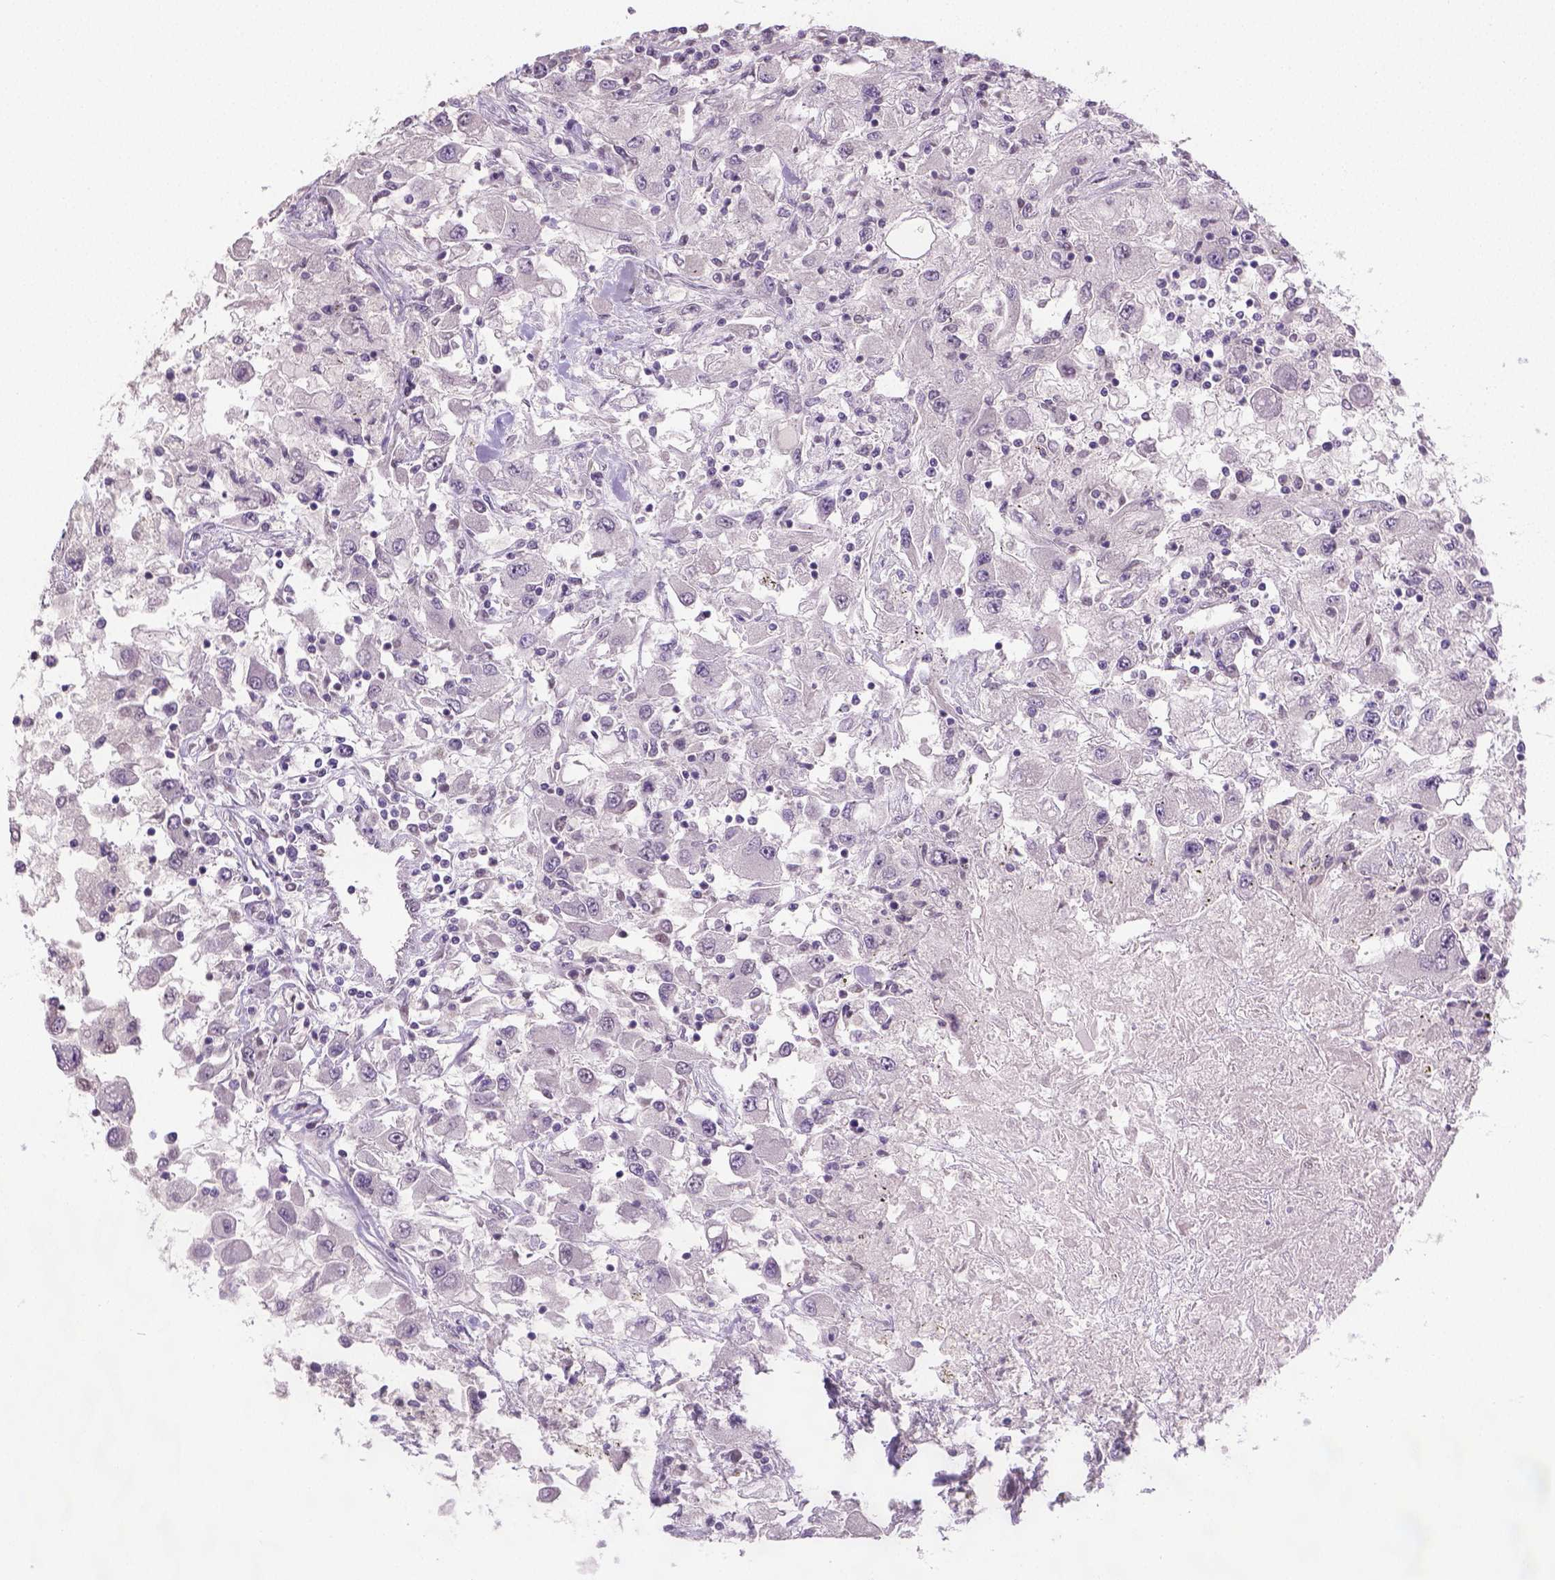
{"staining": {"intensity": "negative", "quantity": "none", "location": "none"}, "tissue": "renal cancer", "cell_type": "Tumor cells", "image_type": "cancer", "snomed": [{"axis": "morphology", "description": "Adenocarcinoma, NOS"}, {"axis": "topography", "description": "Kidney"}], "caption": "Tumor cells show no significant staining in renal adenocarcinoma.", "gene": "FANCE", "patient": {"sex": "female", "age": 67}}